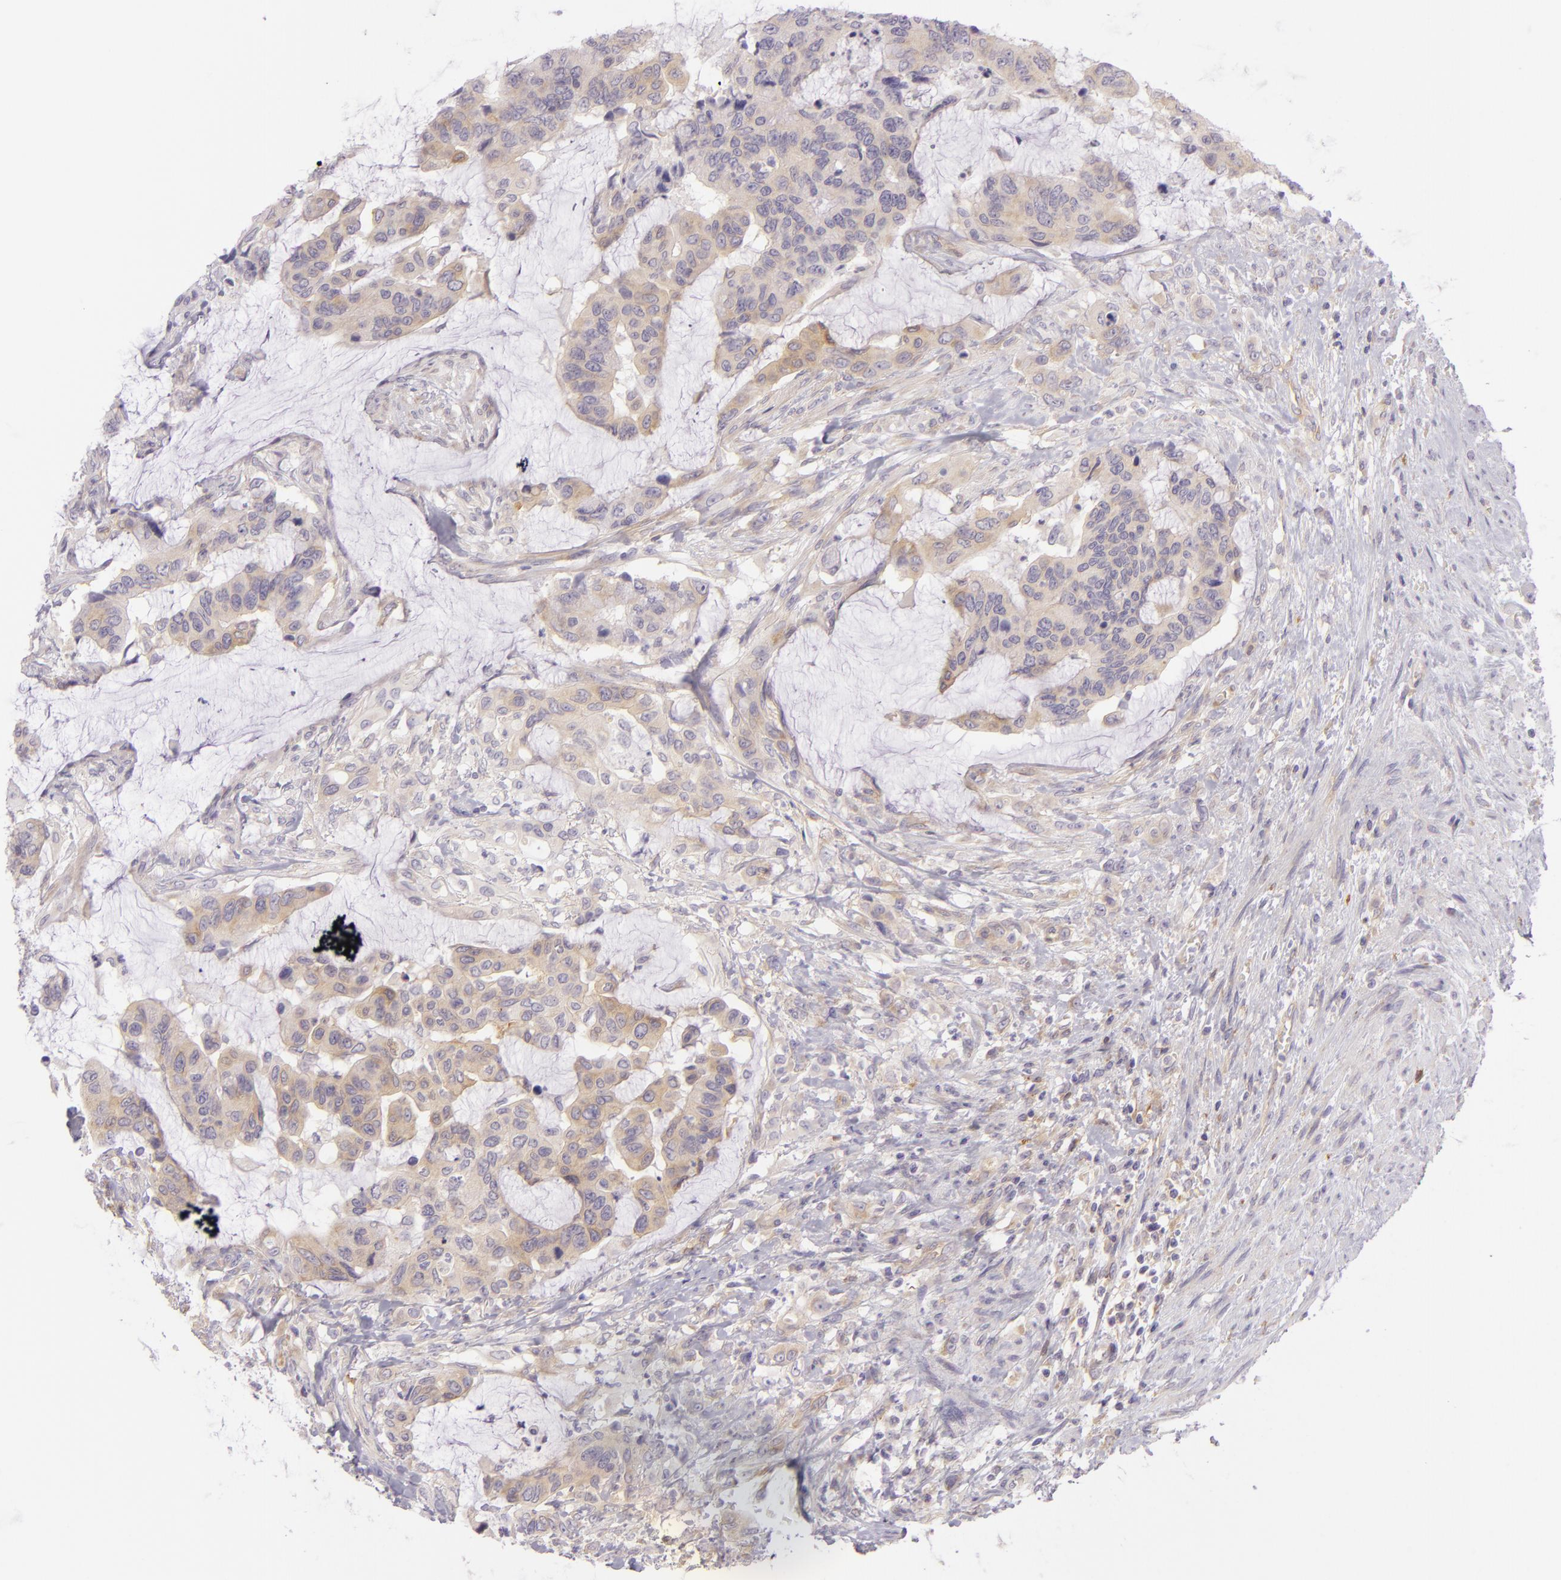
{"staining": {"intensity": "weak", "quantity": ">75%", "location": "cytoplasmic/membranous"}, "tissue": "colorectal cancer", "cell_type": "Tumor cells", "image_type": "cancer", "snomed": [{"axis": "morphology", "description": "Adenocarcinoma, NOS"}, {"axis": "topography", "description": "Rectum"}], "caption": "Colorectal cancer (adenocarcinoma) was stained to show a protein in brown. There is low levels of weak cytoplasmic/membranous positivity in approximately >75% of tumor cells.", "gene": "ZC3H7B", "patient": {"sex": "female", "age": 59}}